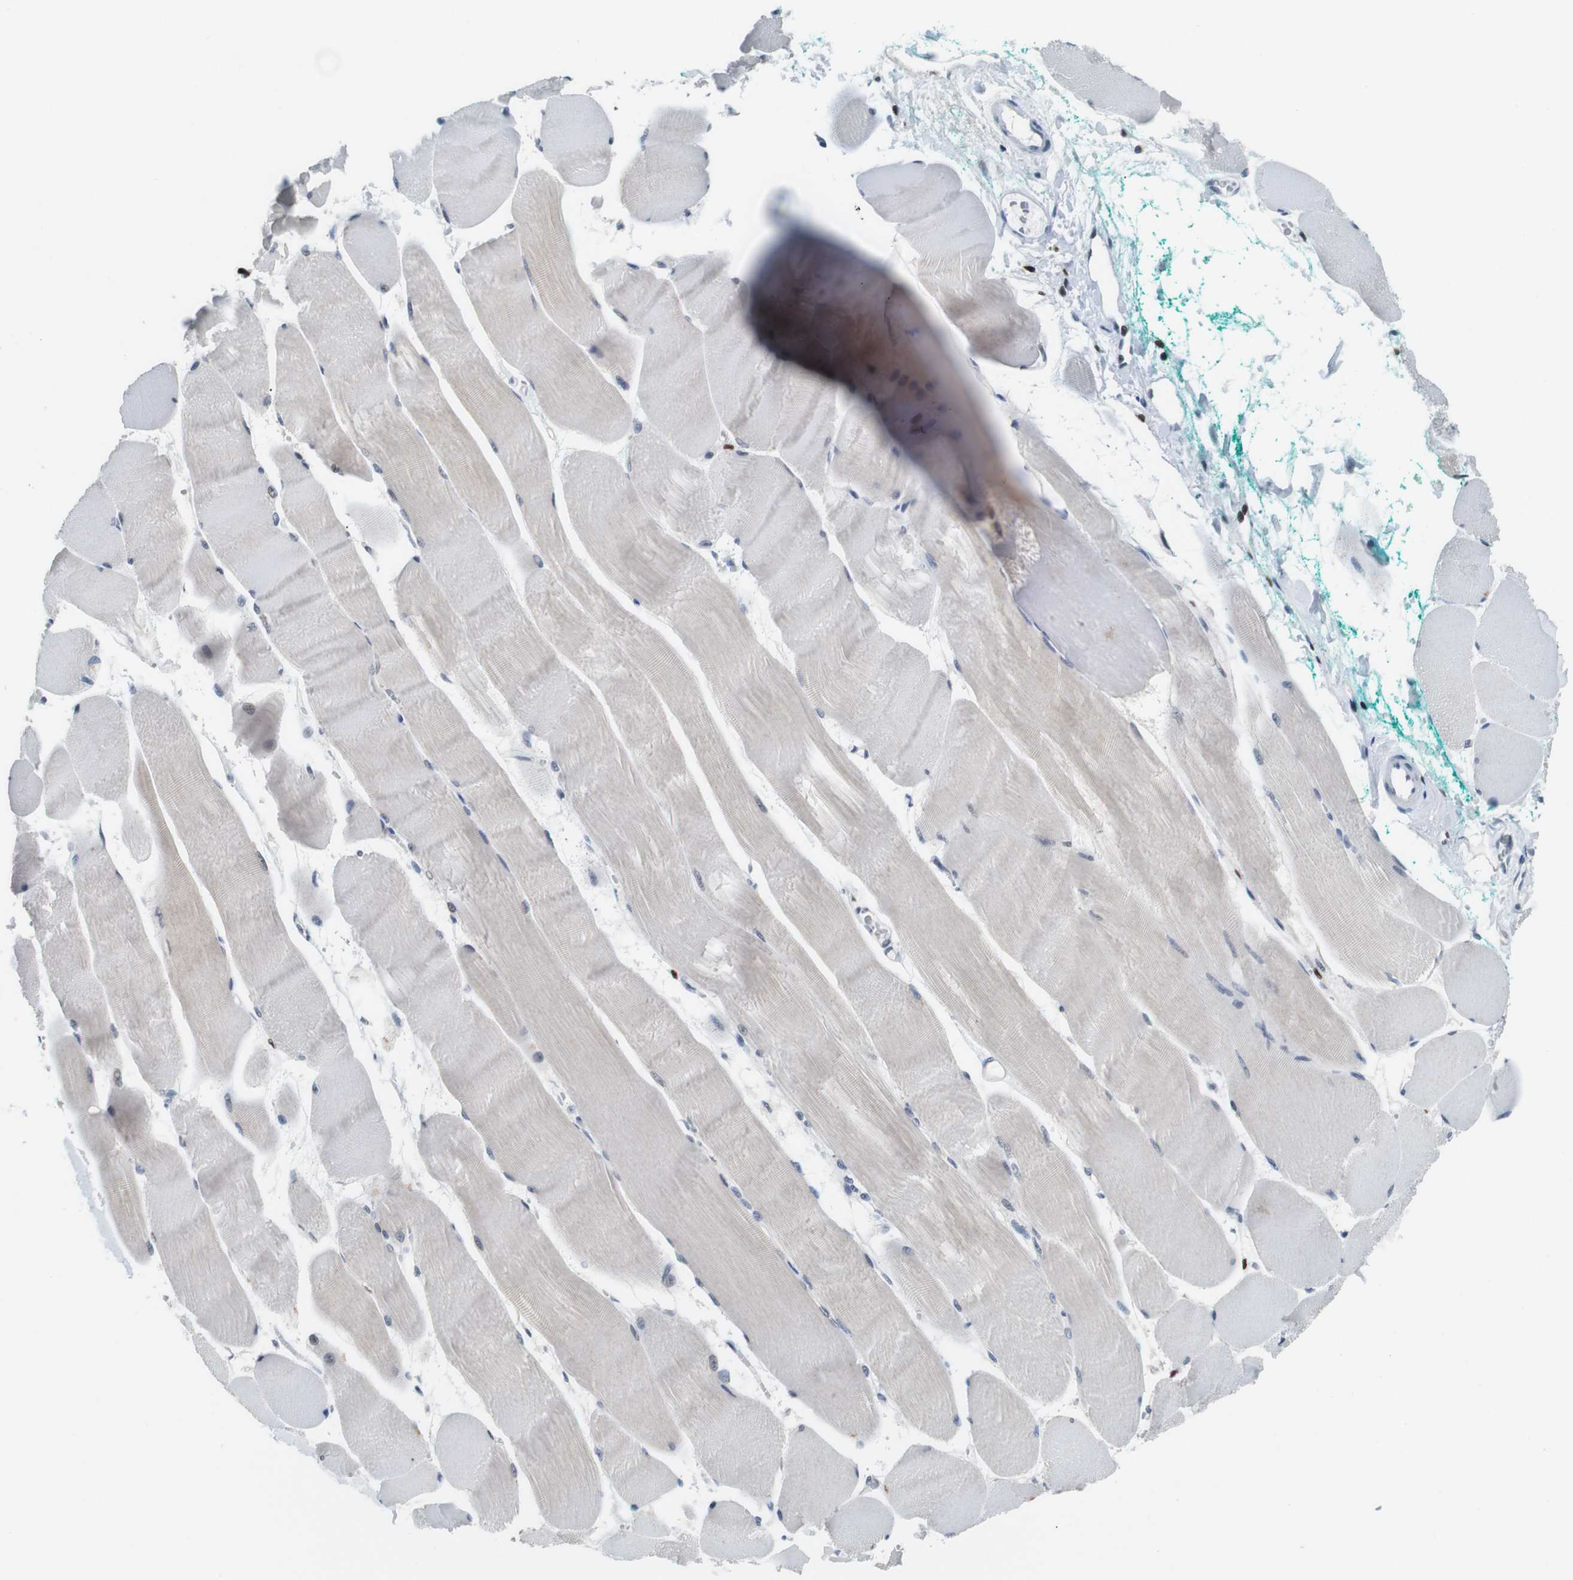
{"staining": {"intensity": "weak", "quantity": "<25%", "location": "cytoplasmic/membranous,nuclear"}, "tissue": "skeletal muscle", "cell_type": "Myocytes", "image_type": "normal", "snomed": [{"axis": "morphology", "description": "Normal tissue, NOS"}, {"axis": "morphology", "description": "Squamous cell carcinoma, NOS"}, {"axis": "topography", "description": "Skeletal muscle"}], "caption": "IHC of benign skeletal muscle reveals no positivity in myocytes. (Stains: DAB immunohistochemistry with hematoxylin counter stain, Microscopy: brightfield microscopy at high magnification).", "gene": "IRF8", "patient": {"sex": "male", "age": 51}}